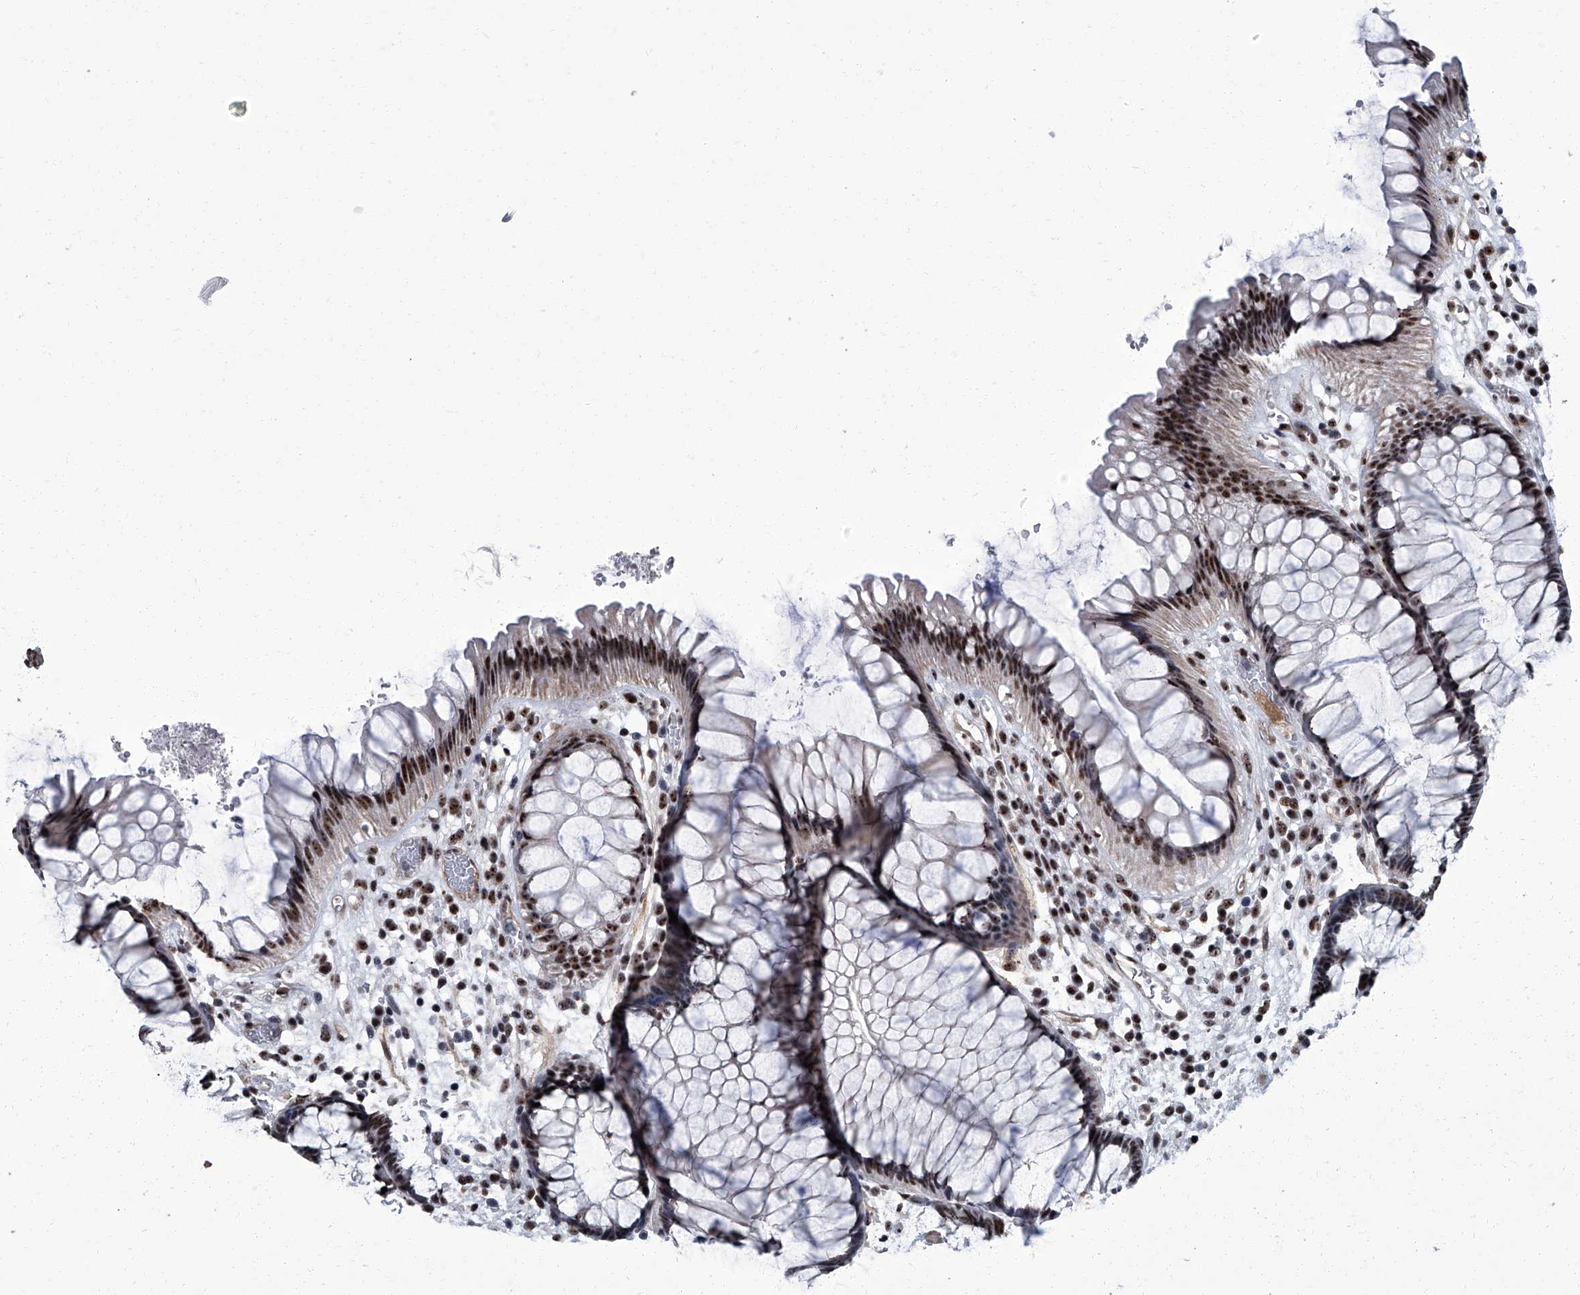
{"staining": {"intensity": "strong", "quantity": ">75%", "location": "nuclear"}, "tissue": "rectum", "cell_type": "Glandular cells", "image_type": "normal", "snomed": [{"axis": "morphology", "description": "Normal tissue, NOS"}, {"axis": "topography", "description": "Rectum"}], "caption": "Approximately >75% of glandular cells in unremarkable human rectum display strong nuclear protein expression as visualized by brown immunohistochemical staining.", "gene": "ZNF518B", "patient": {"sex": "male", "age": 51}}